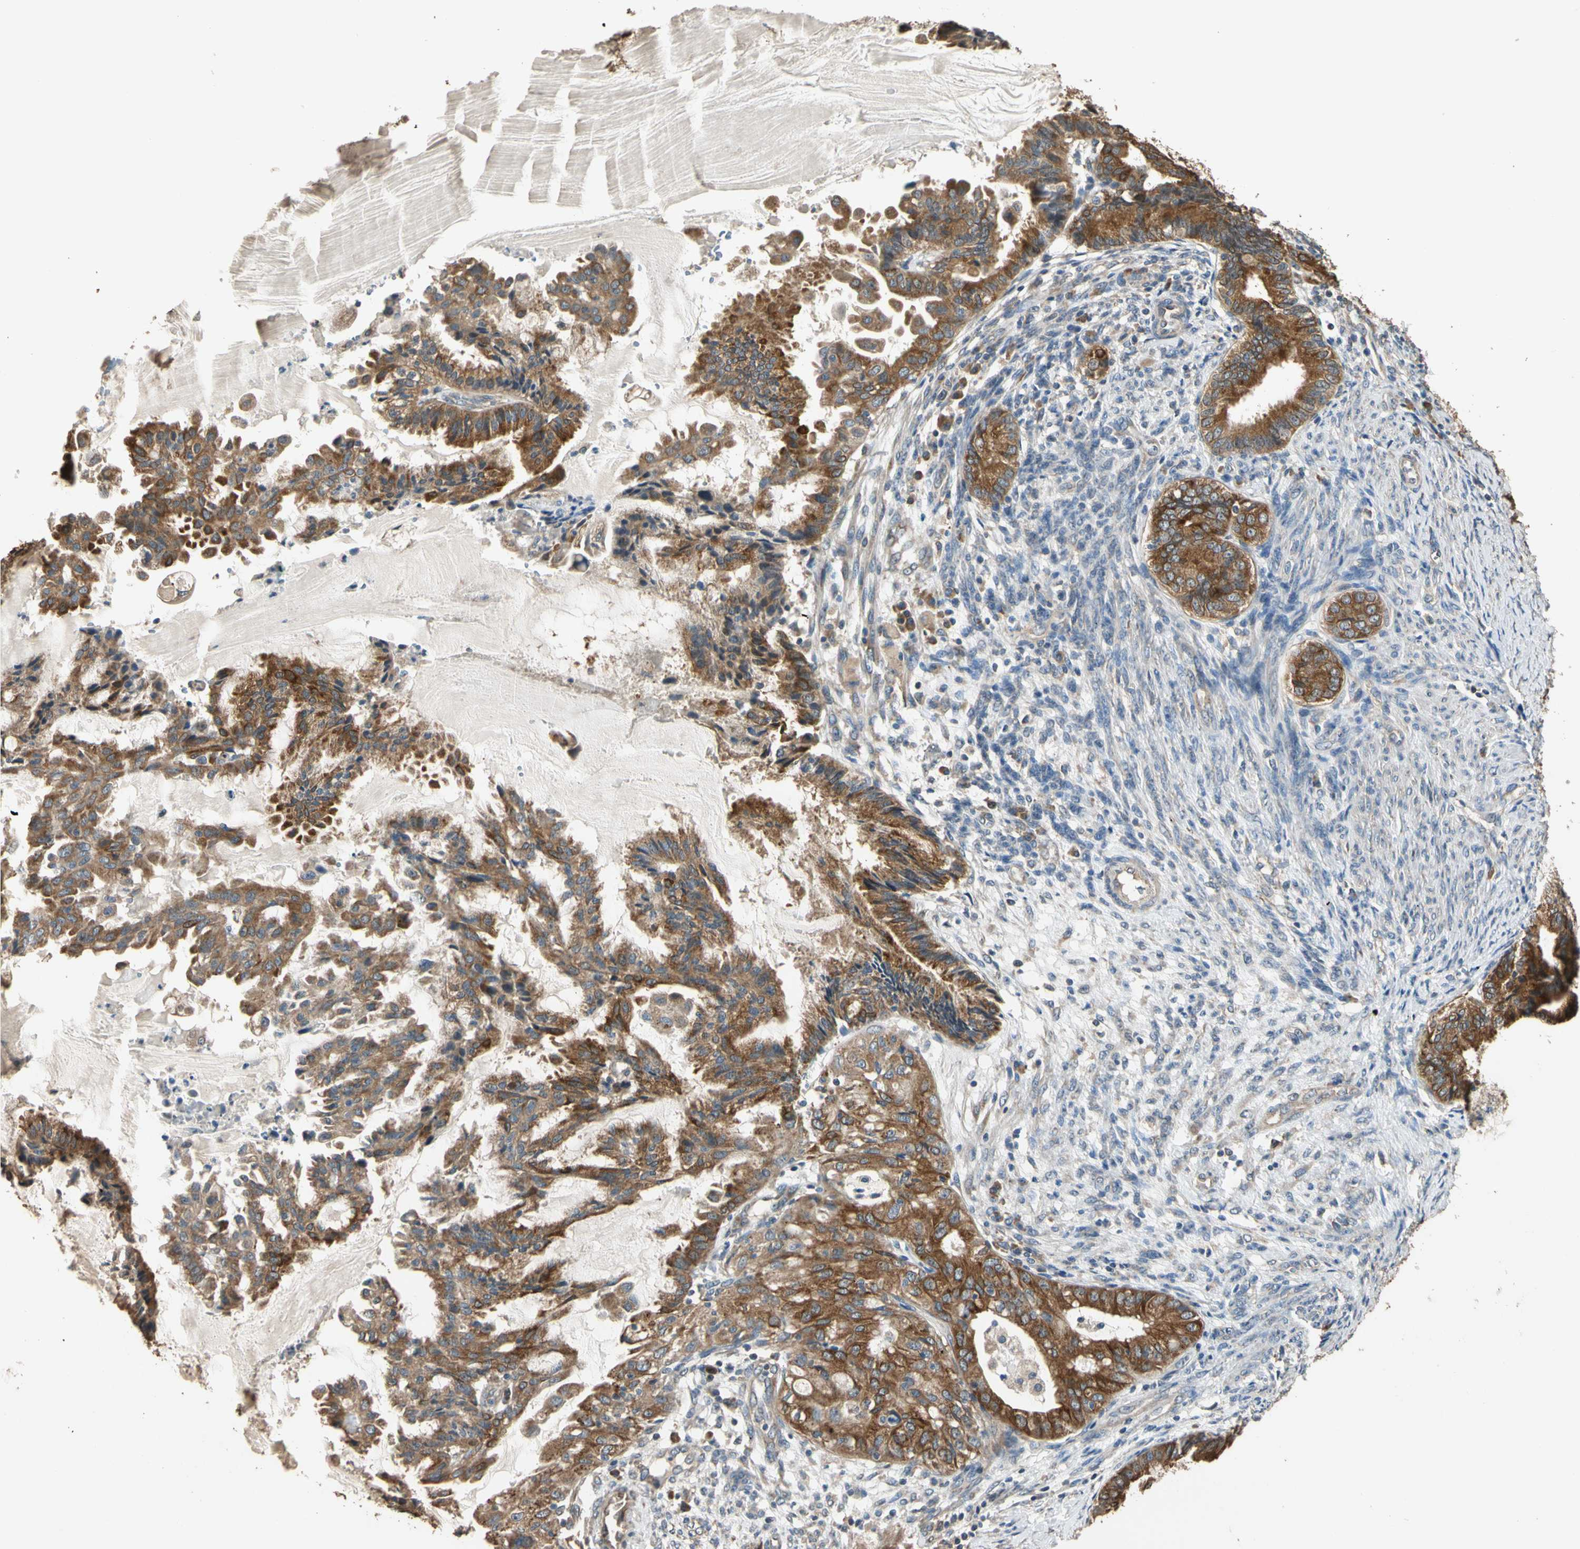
{"staining": {"intensity": "strong", "quantity": ">75%", "location": "cytoplasmic/membranous"}, "tissue": "endometrial cancer", "cell_type": "Tumor cells", "image_type": "cancer", "snomed": [{"axis": "morphology", "description": "Adenocarcinoma, NOS"}, {"axis": "topography", "description": "Endometrium"}], "caption": "Approximately >75% of tumor cells in human endometrial cancer (adenocarcinoma) exhibit strong cytoplasmic/membranous protein staining as visualized by brown immunohistochemical staining.", "gene": "STX18", "patient": {"sex": "female", "age": 86}}